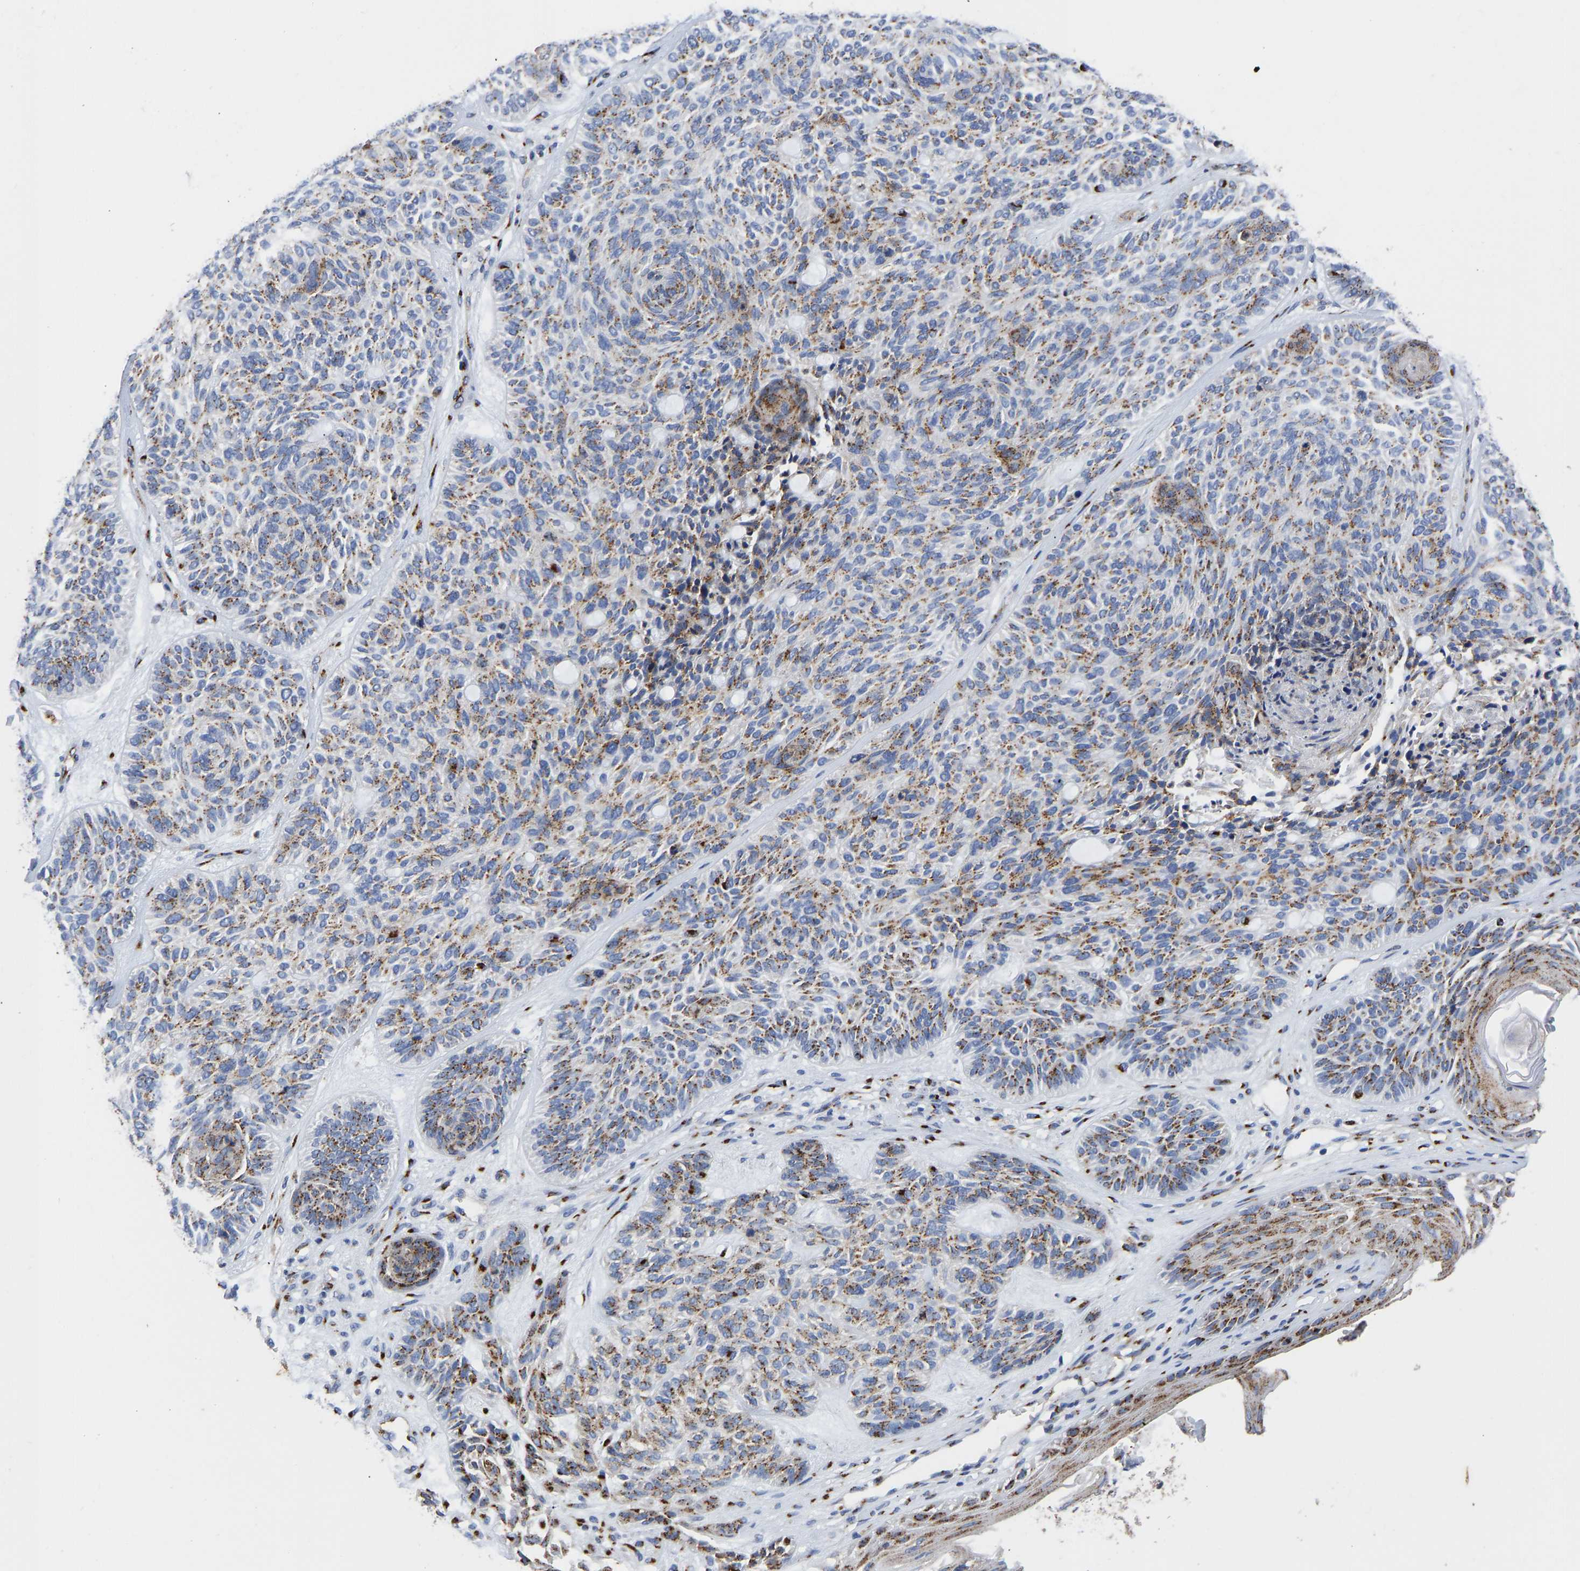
{"staining": {"intensity": "moderate", "quantity": ">75%", "location": "cytoplasmic/membranous"}, "tissue": "skin cancer", "cell_type": "Tumor cells", "image_type": "cancer", "snomed": [{"axis": "morphology", "description": "Basal cell carcinoma"}, {"axis": "topography", "description": "Skin"}], "caption": "Brown immunohistochemical staining in skin cancer (basal cell carcinoma) exhibits moderate cytoplasmic/membranous expression in approximately >75% of tumor cells.", "gene": "TMEM87A", "patient": {"sex": "male", "age": 55}}